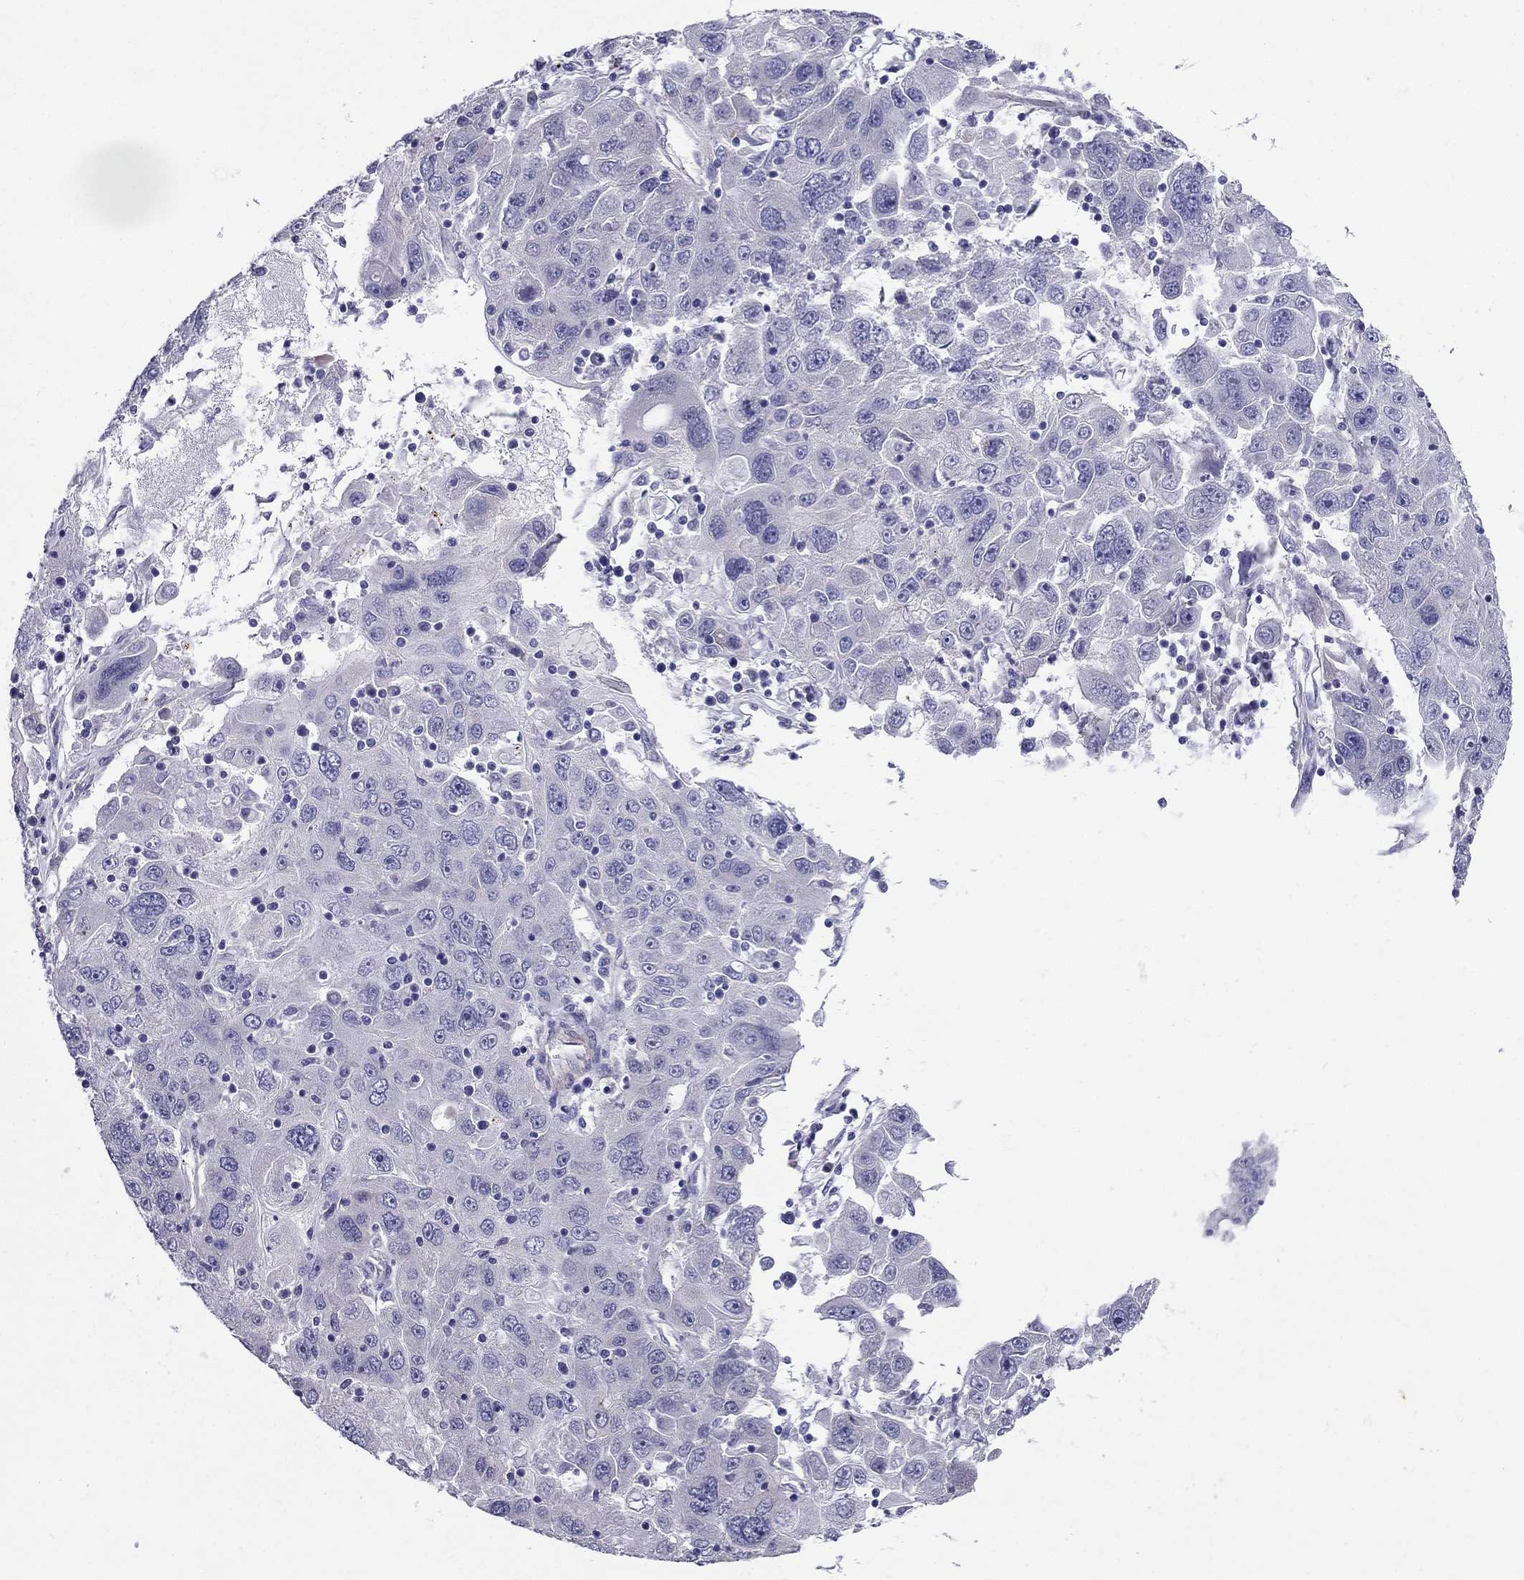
{"staining": {"intensity": "negative", "quantity": "none", "location": "none"}, "tissue": "stomach cancer", "cell_type": "Tumor cells", "image_type": "cancer", "snomed": [{"axis": "morphology", "description": "Adenocarcinoma, NOS"}, {"axis": "topography", "description": "Stomach"}], "caption": "Micrograph shows no protein positivity in tumor cells of stomach adenocarcinoma tissue.", "gene": "GPR50", "patient": {"sex": "male", "age": 56}}